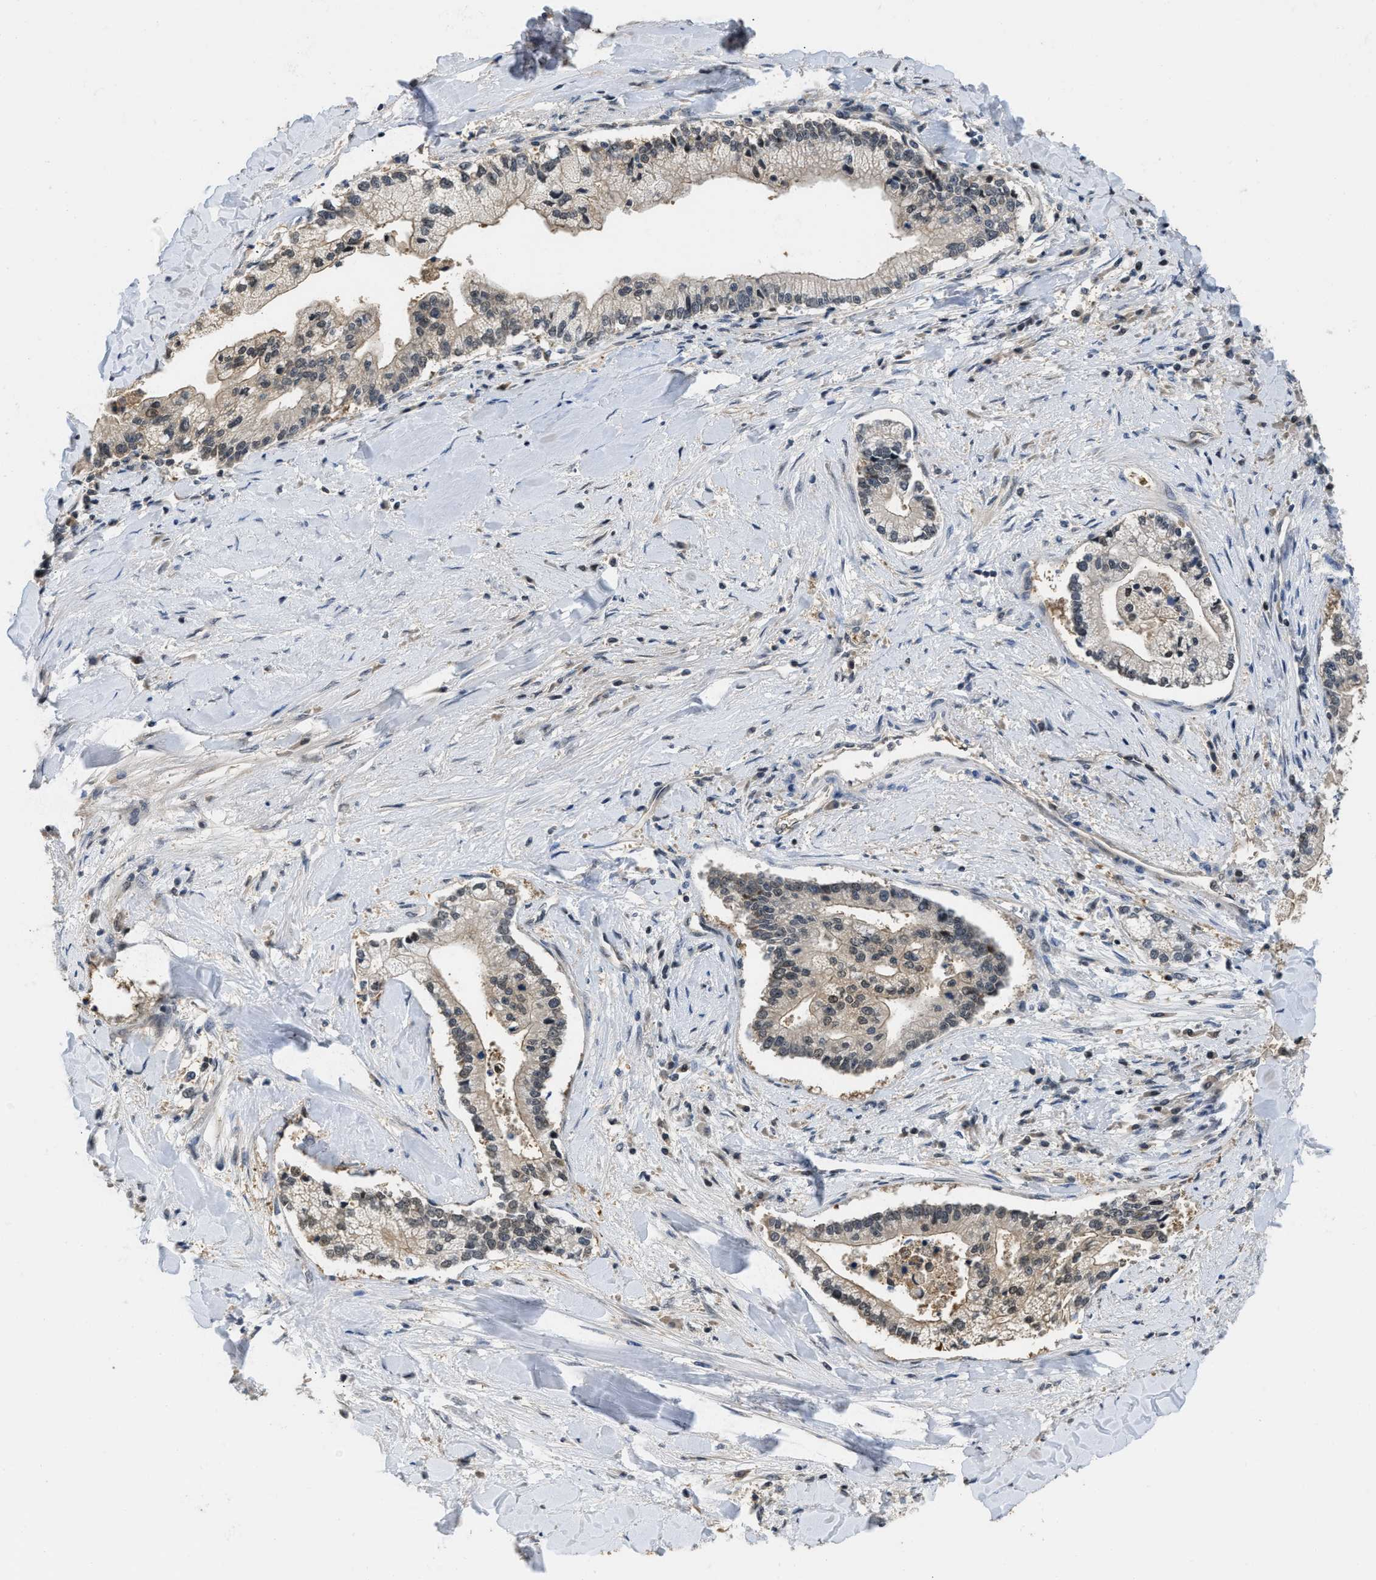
{"staining": {"intensity": "weak", "quantity": "25%-75%", "location": "cytoplasmic/membranous"}, "tissue": "liver cancer", "cell_type": "Tumor cells", "image_type": "cancer", "snomed": [{"axis": "morphology", "description": "Cholangiocarcinoma"}, {"axis": "topography", "description": "Liver"}], "caption": "Liver cancer (cholangiocarcinoma) was stained to show a protein in brown. There is low levels of weak cytoplasmic/membranous expression in about 25%-75% of tumor cells.", "gene": "TES", "patient": {"sex": "male", "age": 50}}